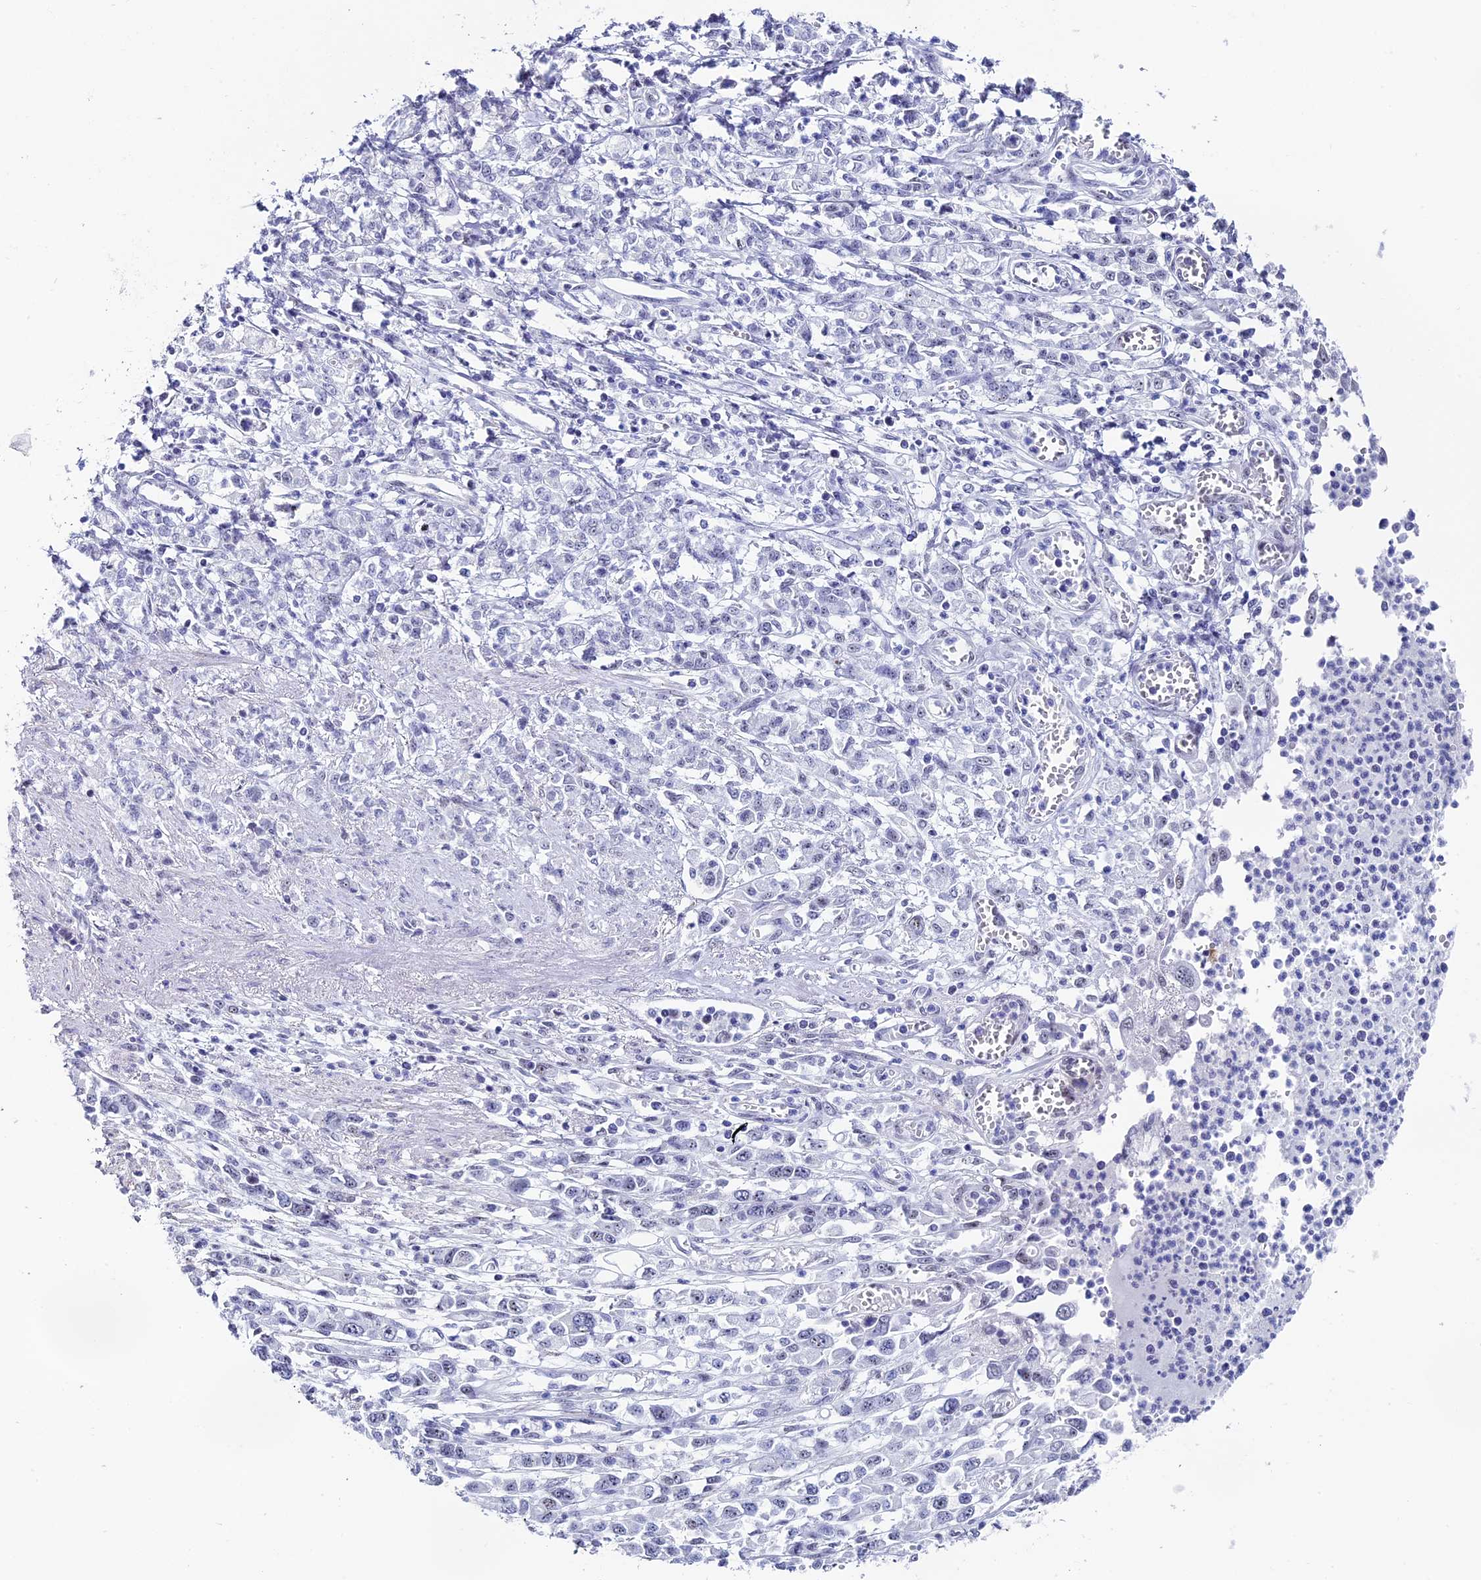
{"staining": {"intensity": "negative", "quantity": "none", "location": "none"}, "tissue": "stomach cancer", "cell_type": "Tumor cells", "image_type": "cancer", "snomed": [{"axis": "morphology", "description": "Adenocarcinoma, NOS"}, {"axis": "topography", "description": "Stomach"}], "caption": "High power microscopy photomicrograph of an immunohistochemistry image of stomach cancer (adenocarcinoma), revealing no significant expression in tumor cells.", "gene": "CD2BP2", "patient": {"sex": "female", "age": 76}}